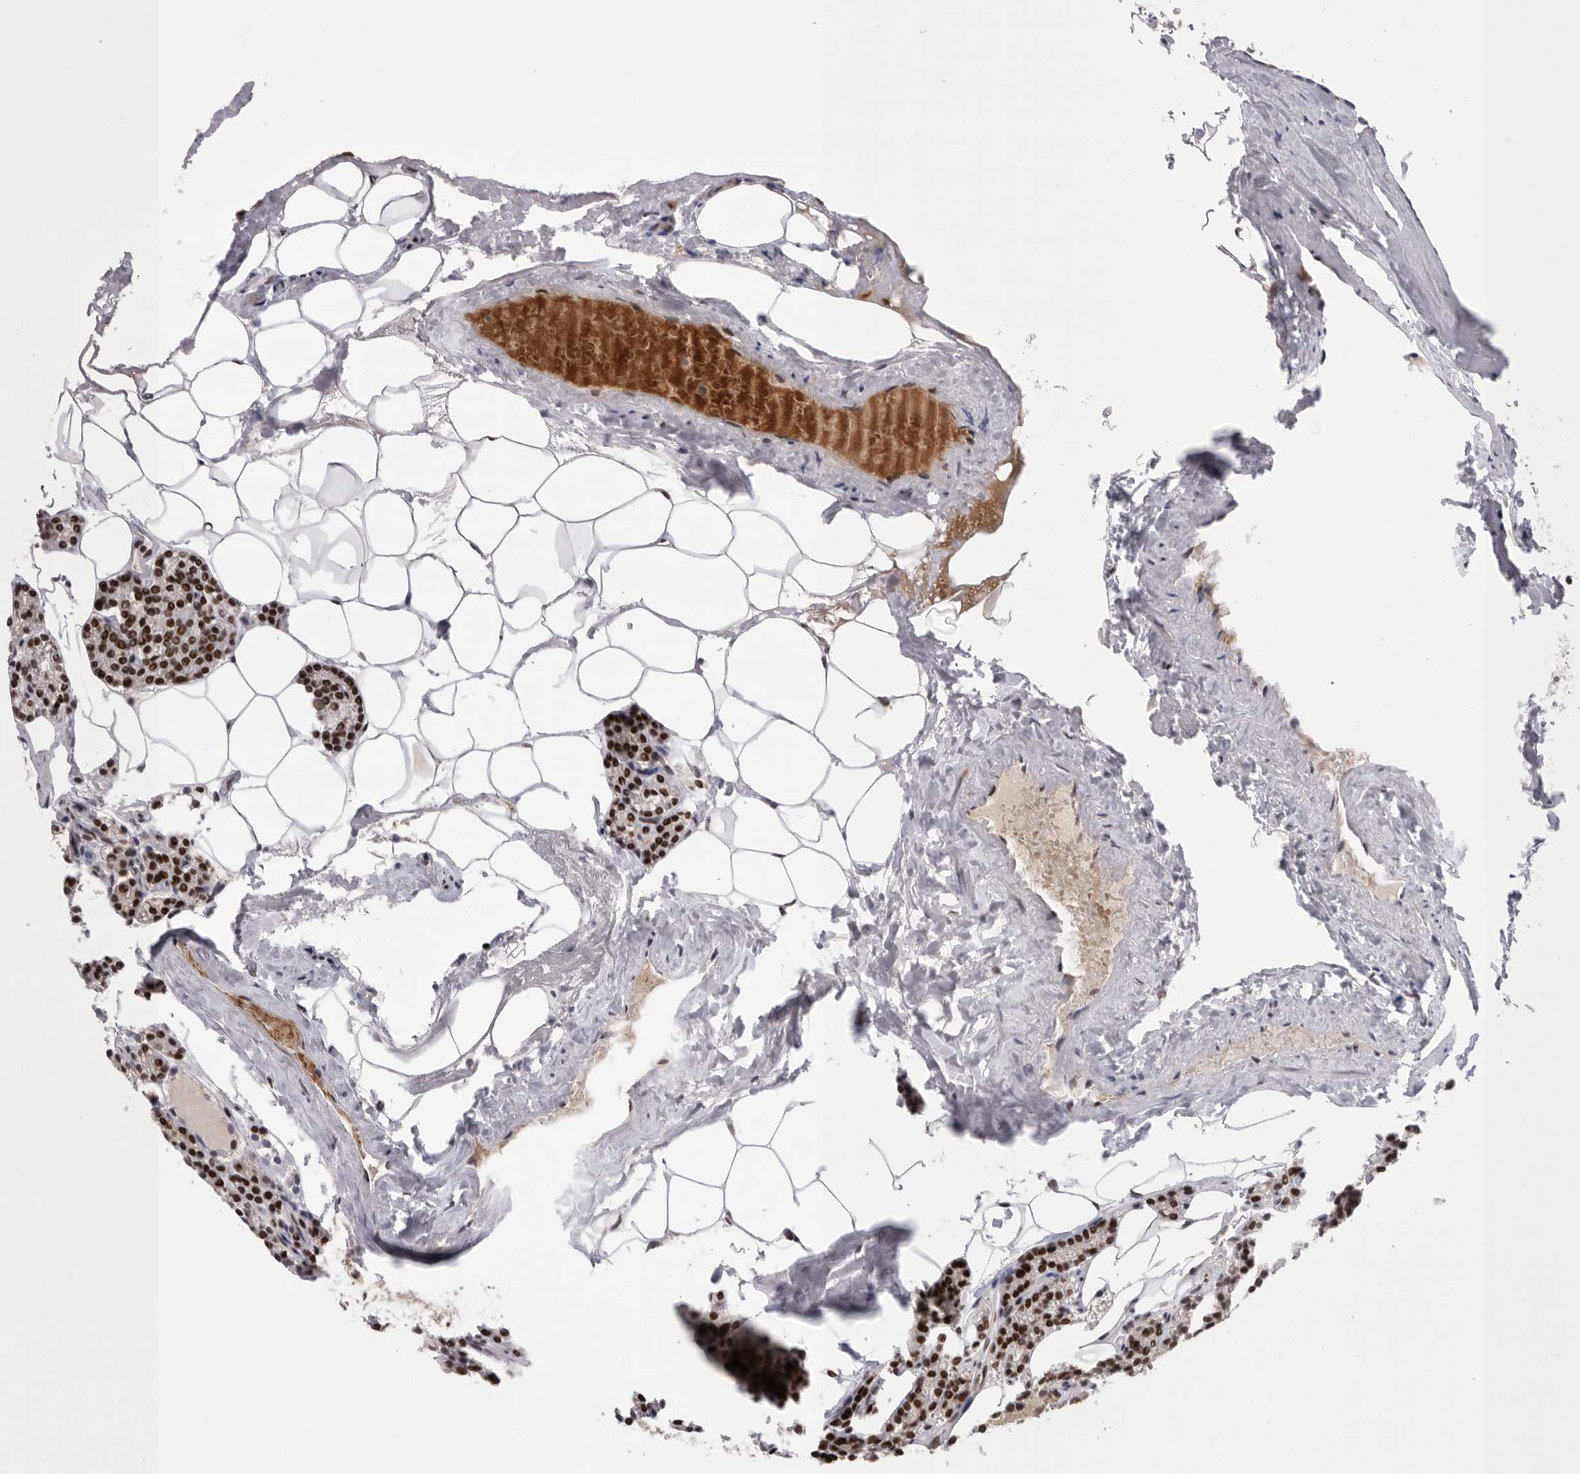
{"staining": {"intensity": "strong", "quantity": ">75%", "location": "nuclear"}, "tissue": "parathyroid gland", "cell_type": "Glandular cells", "image_type": "normal", "snomed": [{"axis": "morphology", "description": "Normal tissue, NOS"}, {"axis": "topography", "description": "Parathyroid gland"}], "caption": "Protein analysis of benign parathyroid gland reveals strong nuclear positivity in about >75% of glandular cells.", "gene": "POU5F1", "patient": {"sex": "male", "age": 83}}